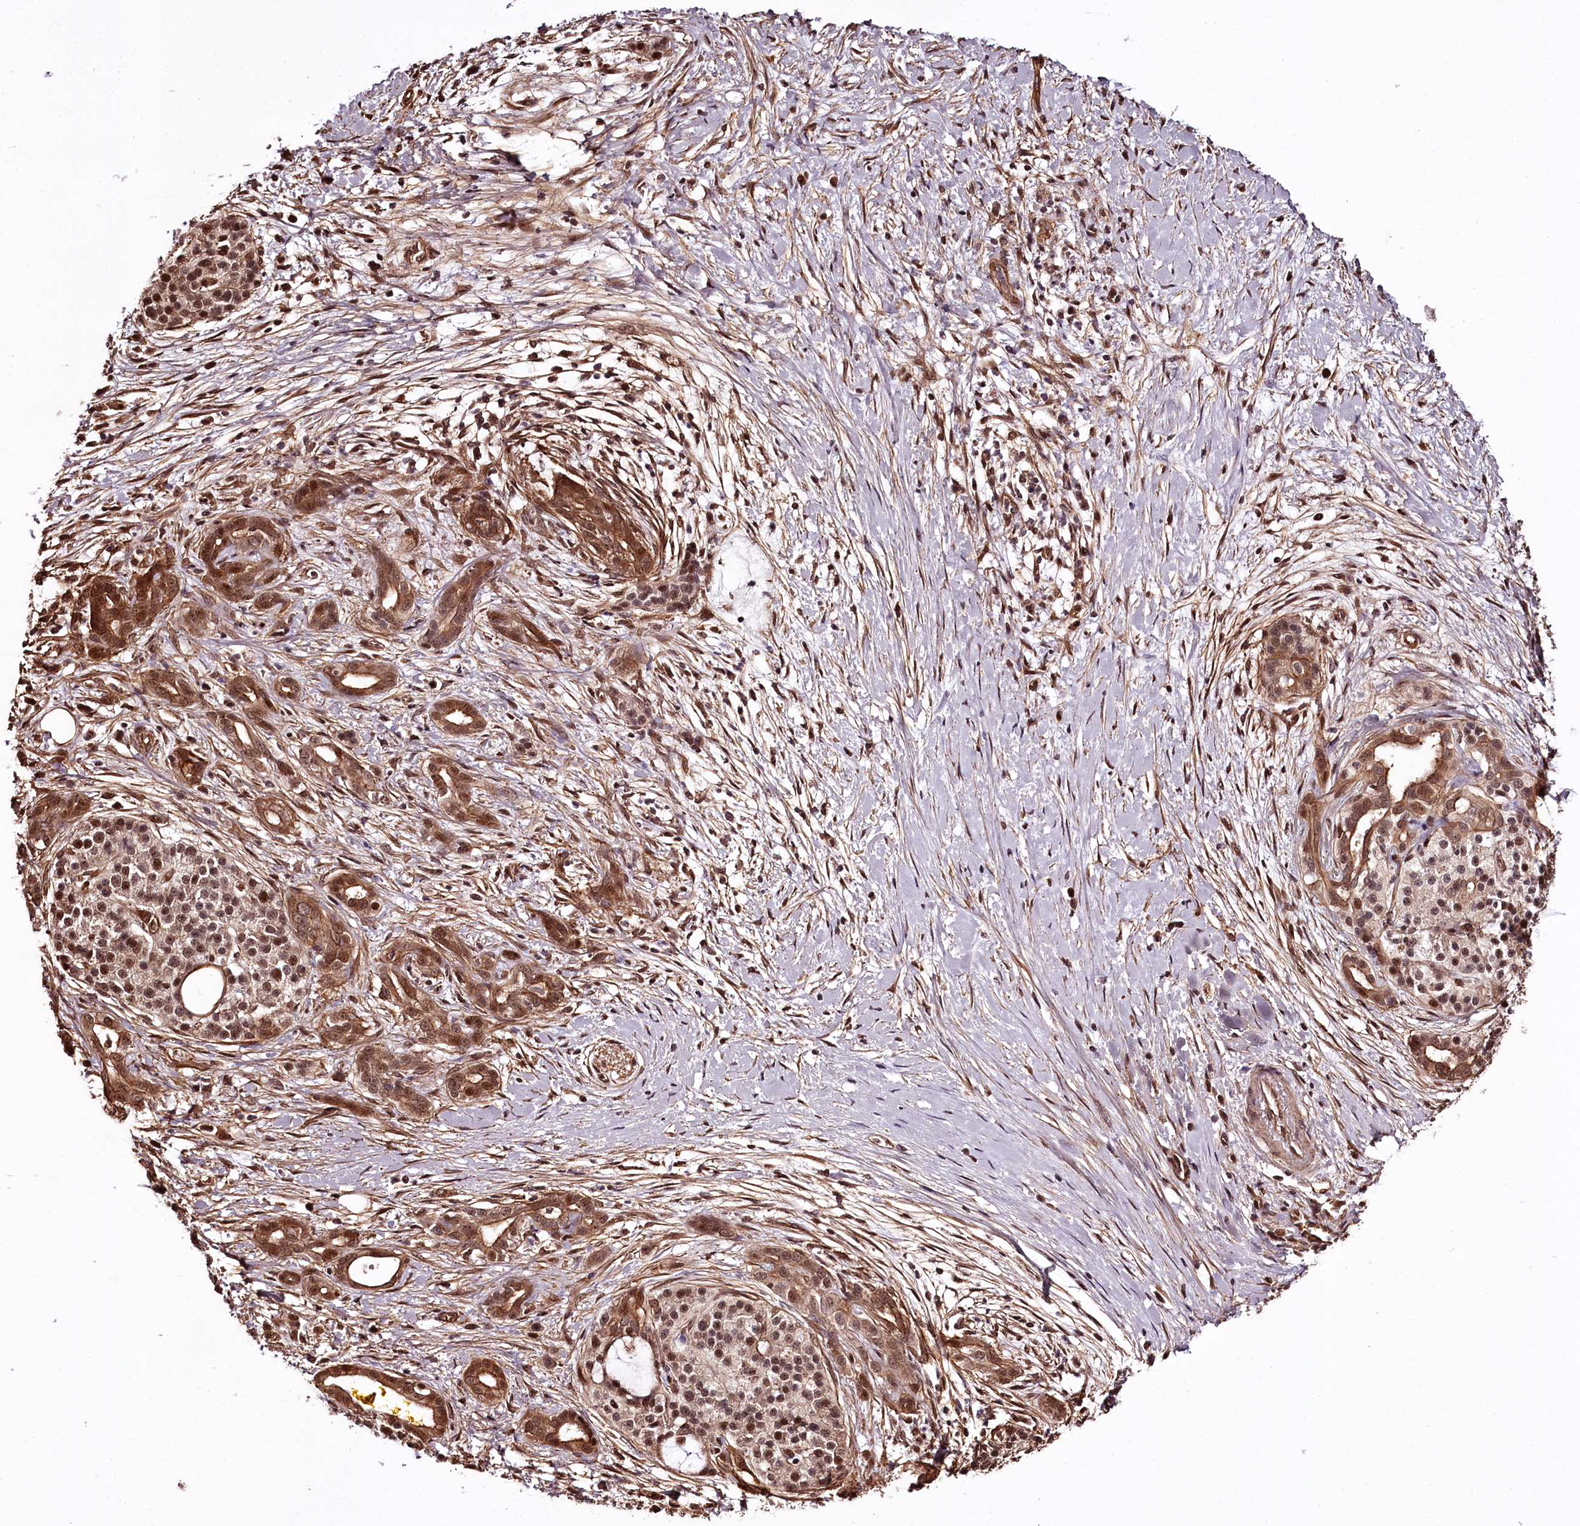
{"staining": {"intensity": "moderate", "quantity": ">75%", "location": "cytoplasmic/membranous,nuclear"}, "tissue": "pancreatic cancer", "cell_type": "Tumor cells", "image_type": "cancer", "snomed": [{"axis": "morphology", "description": "Adenocarcinoma, NOS"}, {"axis": "topography", "description": "Pancreas"}], "caption": "Immunohistochemical staining of human pancreatic cancer shows medium levels of moderate cytoplasmic/membranous and nuclear protein staining in about >75% of tumor cells.", "gene": "TTC33", "patient": {"sex": "male", "age": 58}}